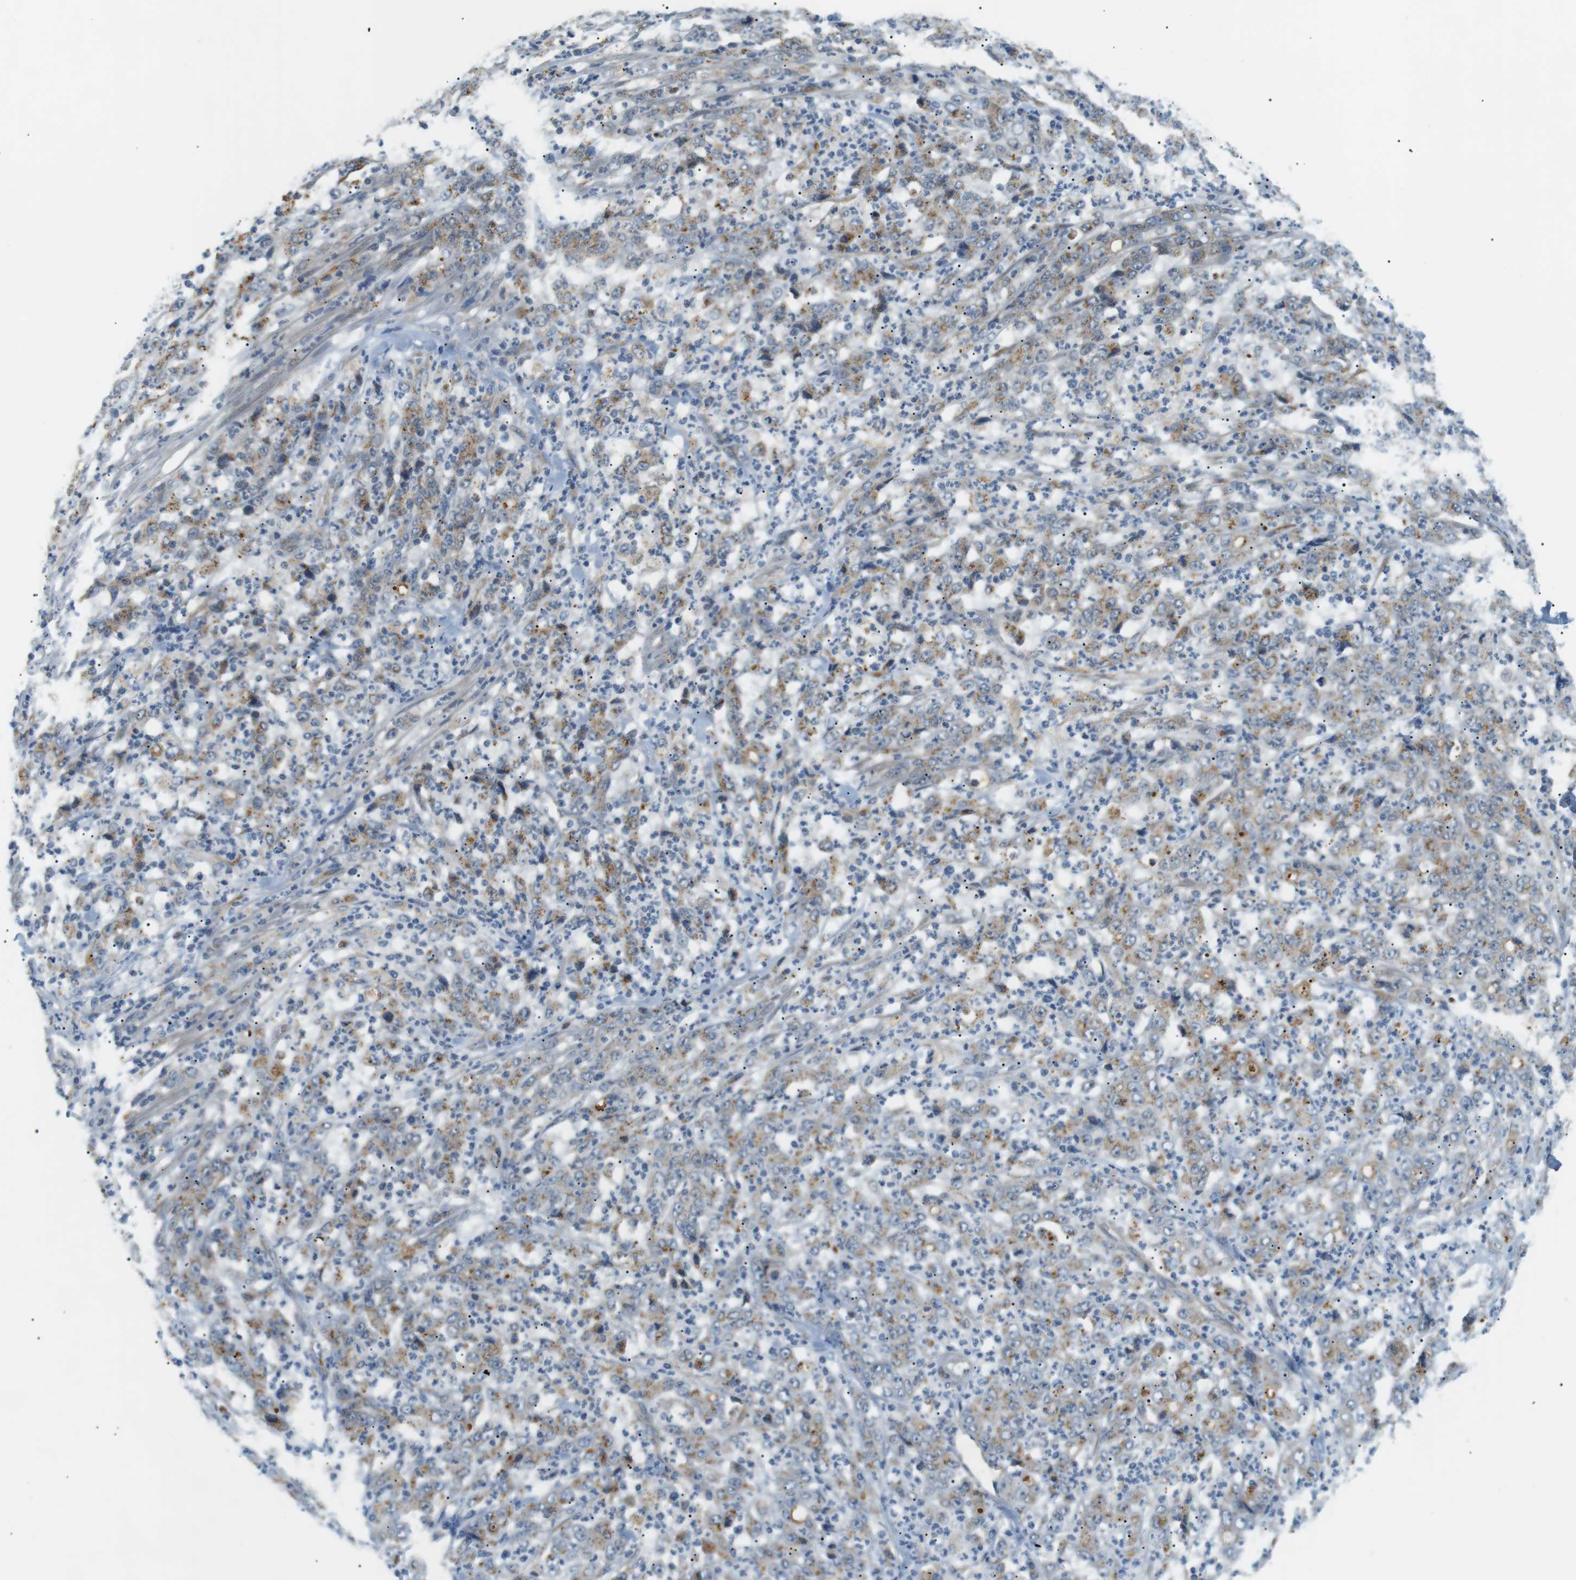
{"staining": {"intensity": "moderate", "quantity": ">75%", "location": "cytoplasmic/membranous"}, "tissue": "stomach cancer", "cell_type": "Tumor cells", "image_type": "cancer", "snomed": [{"axis": "morphology", "description": "Adenocarcinoma, NOS"}, {"axis": "topography", "description": "Stomach, lower"}], "caption": "This micrograph reveals immunohistochemistry staining of stomach adenocarcinoma, with medium moderate cytoplasmic/membranous expression in approximately >75% of tumor cells.", "gene": "B4GALNT2", "patient": {"sex": "female", "age": 71}}